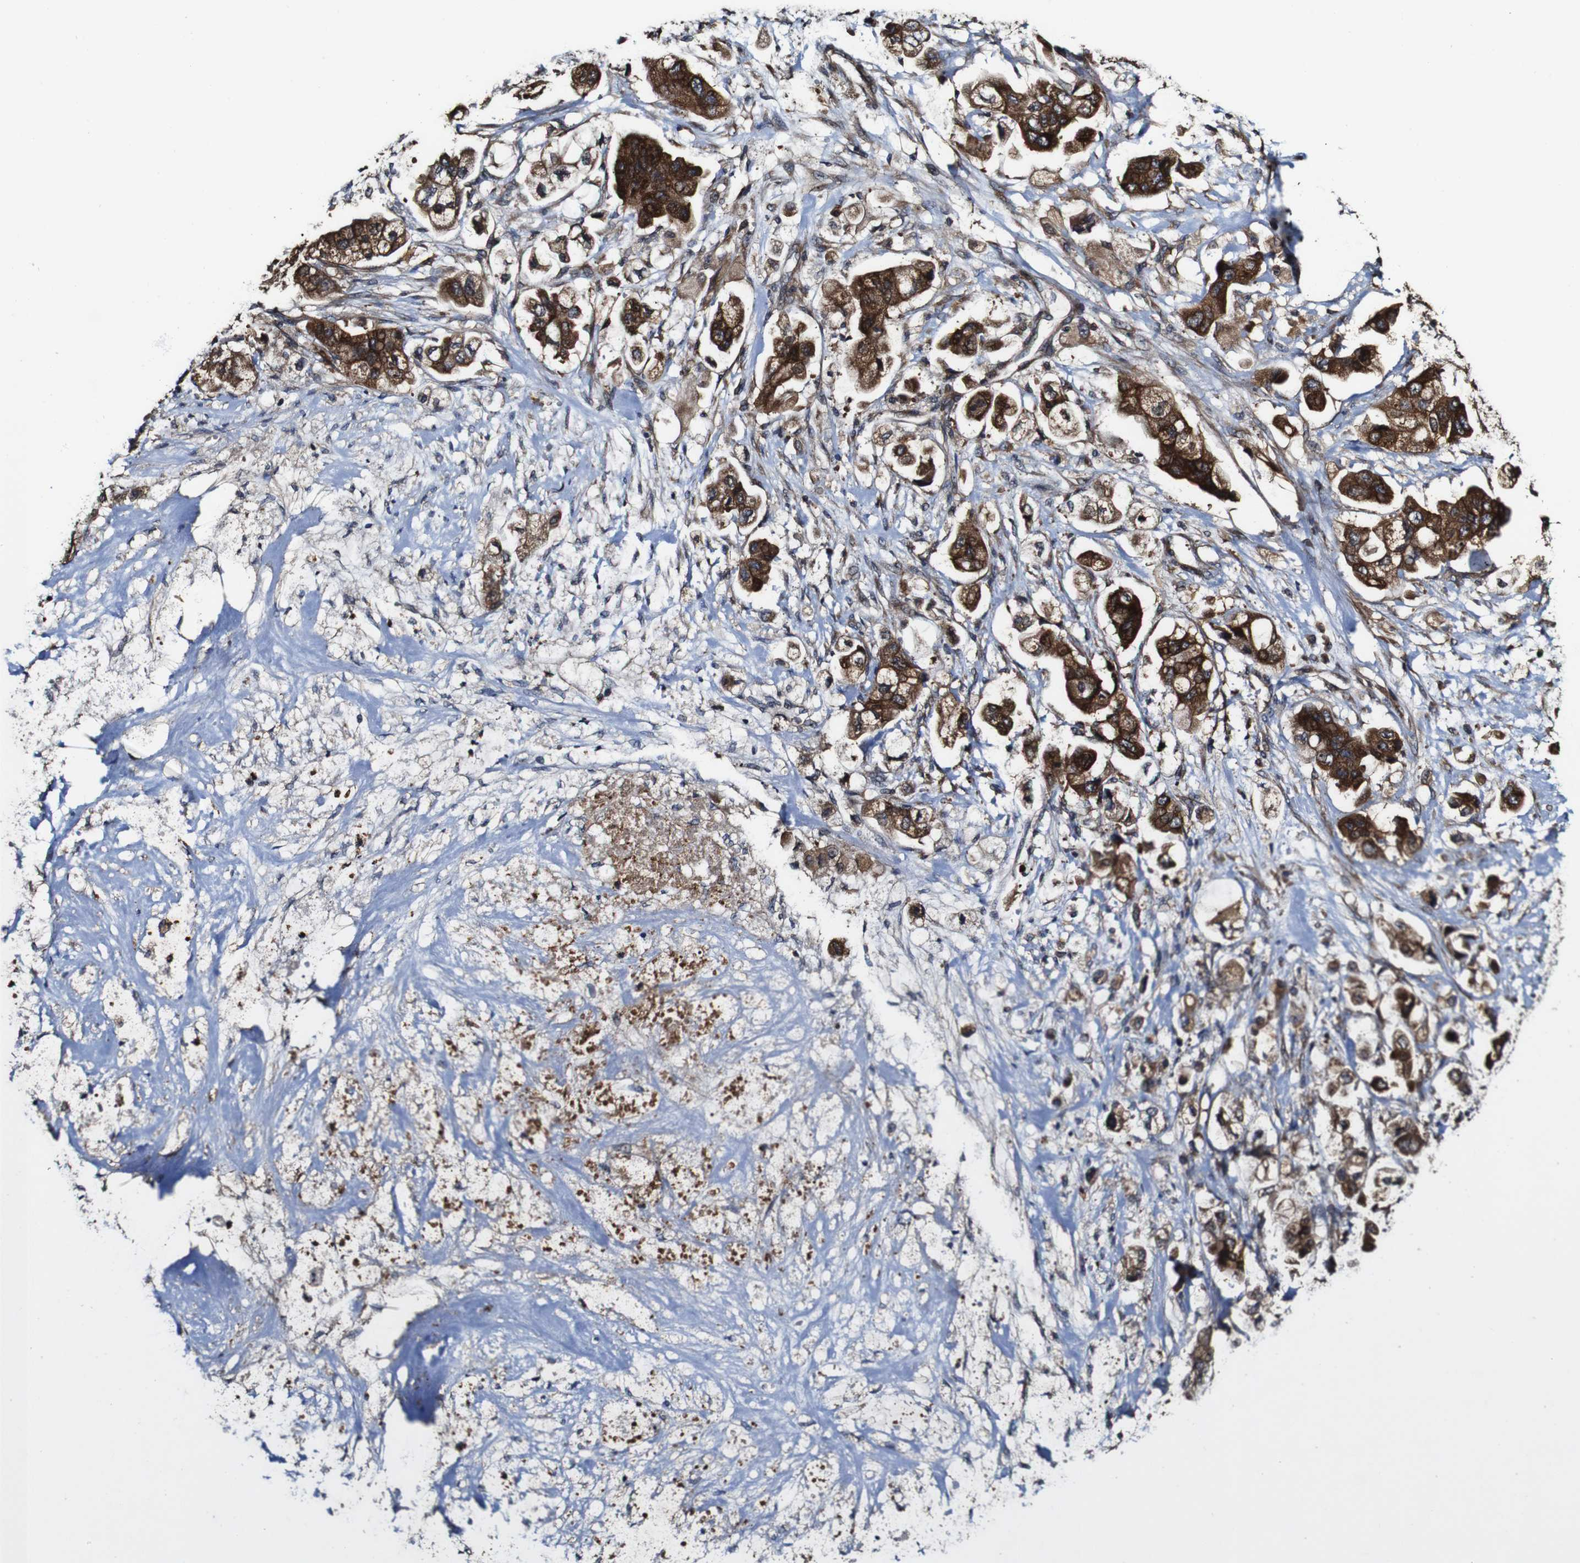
{"staining": {"intensity": "strong", "quantity": ">75%", "location": "cytoplasmic/membranous"}, "tissue": "stomach cancer", "cell_type": "Tumor cells", "image_type": "cancer", "snomed": [{"axis": "morphology", "description": "Adenocarcinoma, NOS"}, {"axis": "topography", "description": "Stomach"}], "caption": "The histopathology image exhibits immunohistochemical staining of stomach cancer. There is strong cytoplasmic/membranous positivity is seen in approximately >75% of tumor cells.", "gene": "TNIK", "patient": {"sex": "male", "age": 62}}